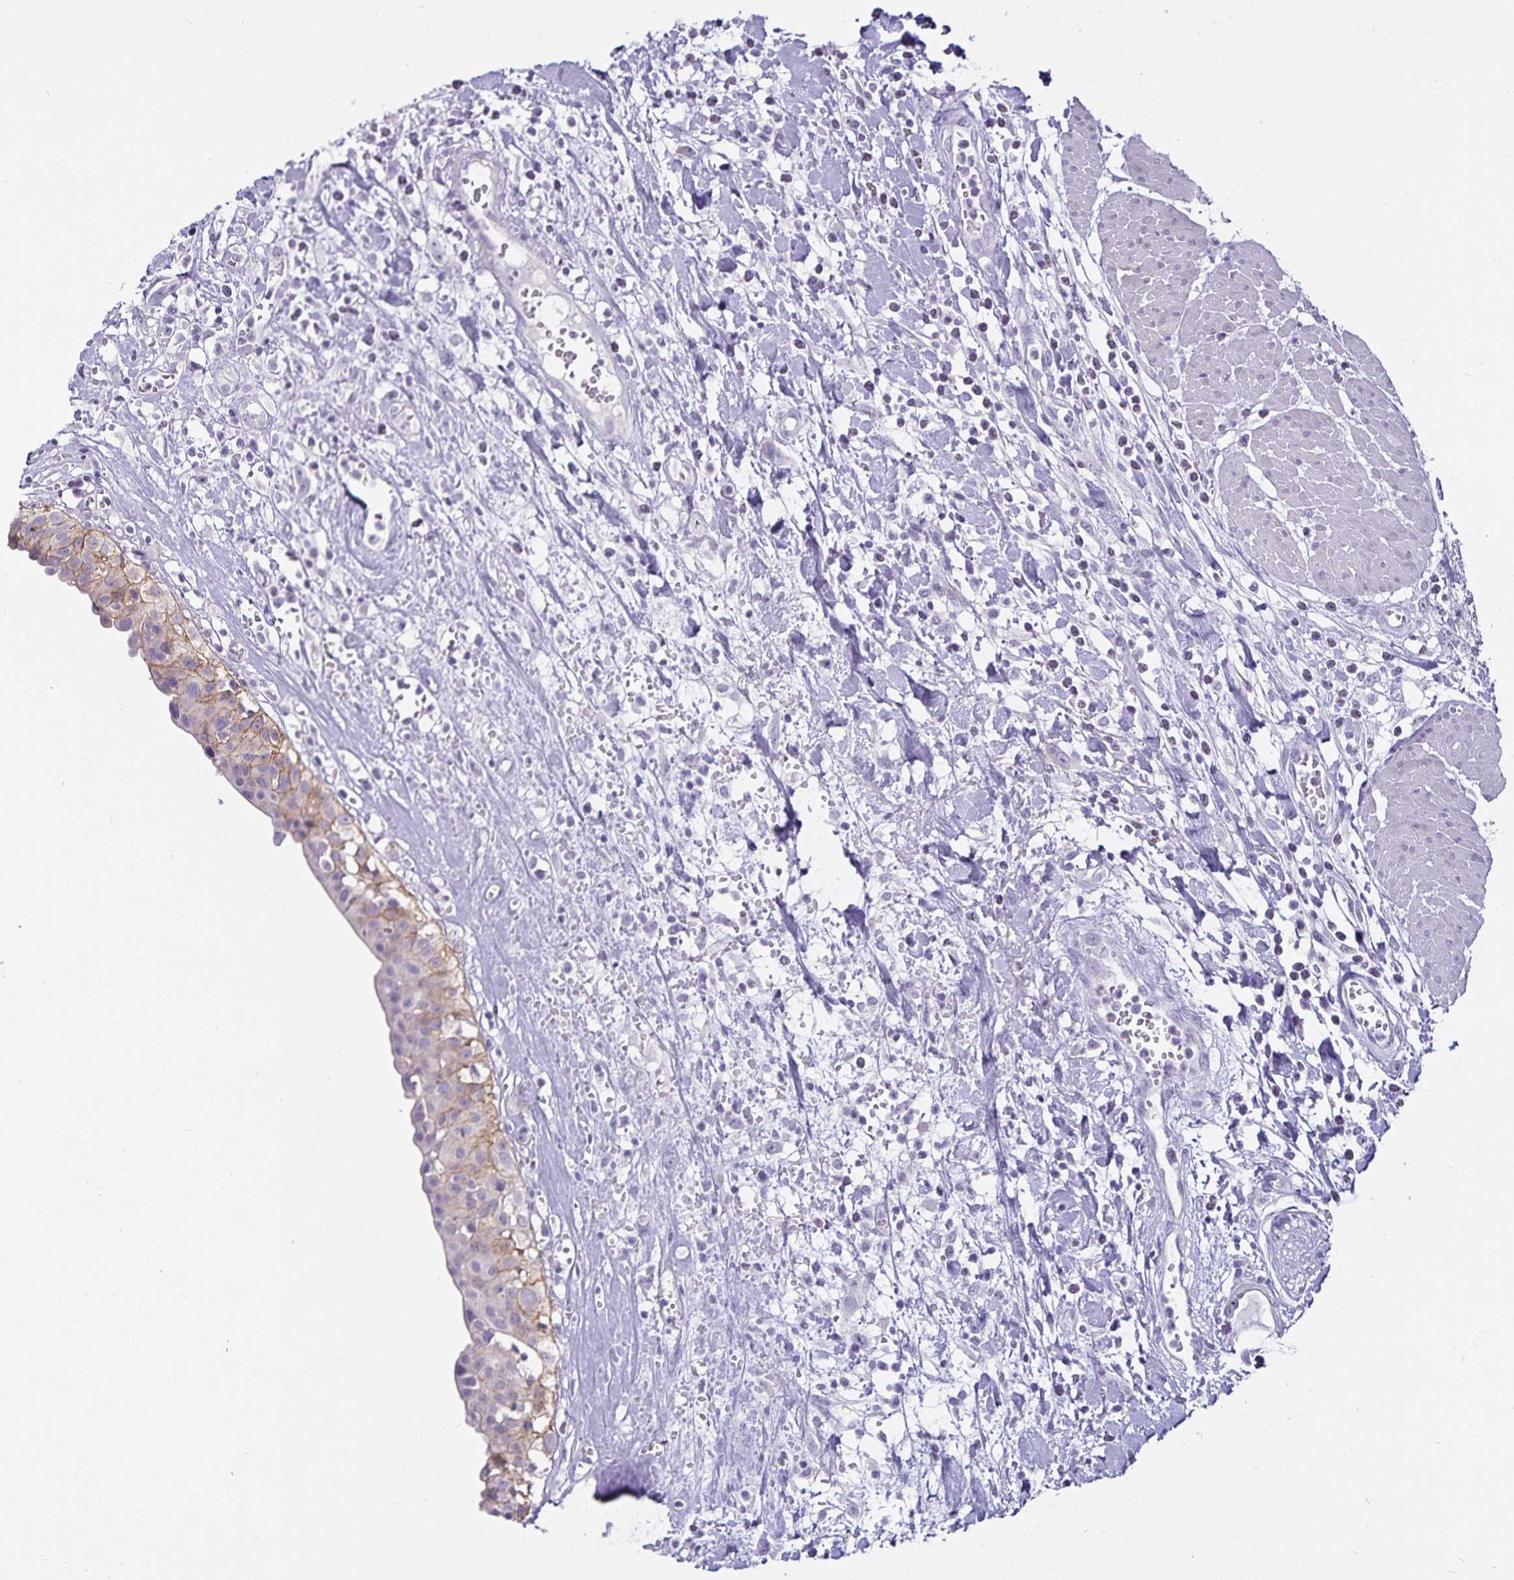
{"staining": {"intensity": "weak", "quantity": "25%-75%", "location": "cytoplasmic/membranous"}, "tissue": "urinary bladder", "cell_type": "Urothelial cells", "image_type": "normal", "snomed": [{"axis": "morphology", "description": "Normal tissue, NOS"}, {"axis": "topography", "description": "Urinary bladder"}], "caption": "IHC image of unremarkable urinary bladder stained for a protein (brown), which reveals low levels of weak cytoplasmic/membranous expression in approximately 25%-75% of urothelial cells.", "gene": "CA12", "patient": {"sex": "male", "age": 64}}